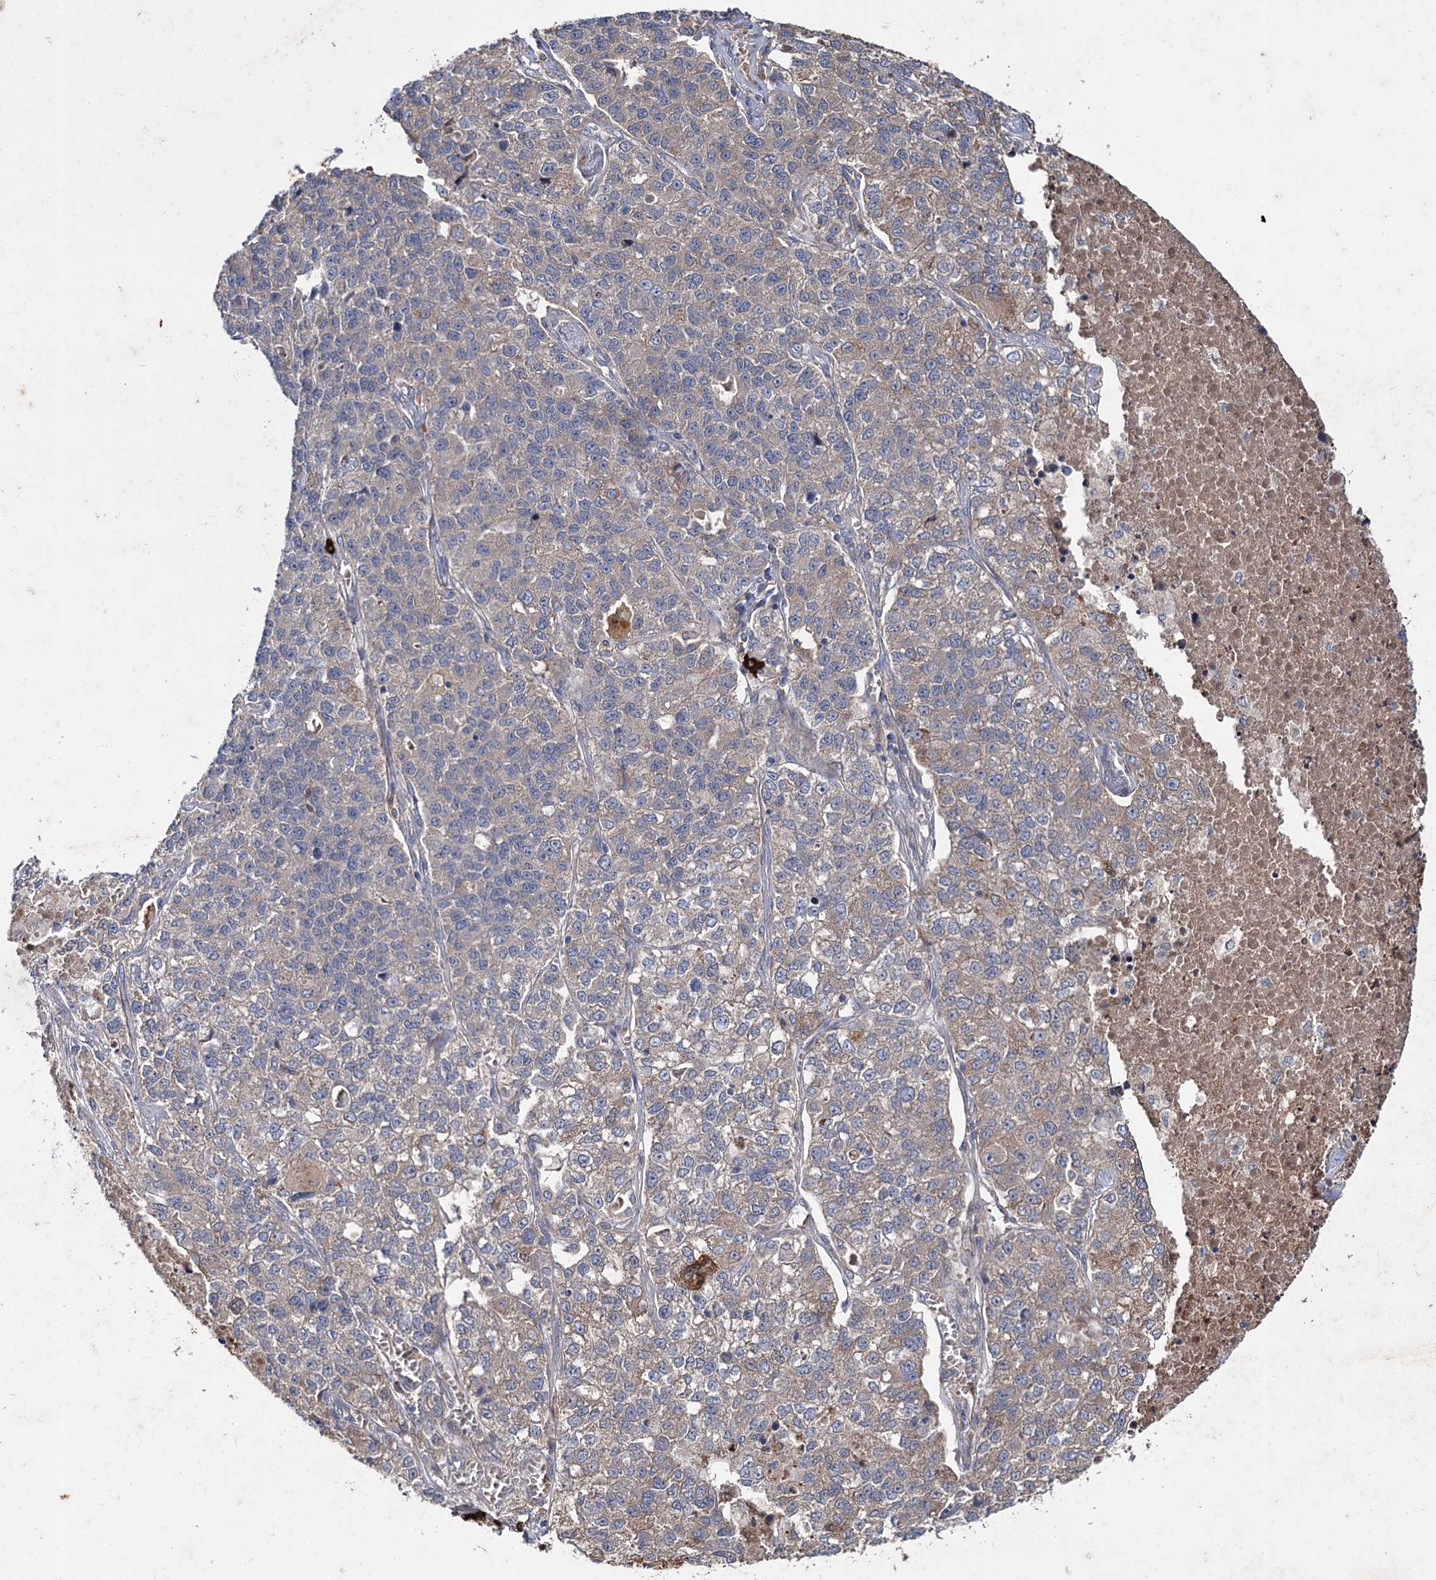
{"staining": {"intensity": "weak", "quantity": "25%-75%", "location": "cytoplasmic/membranous"}, "tissue": "lung cancer", "cell_type": "Tumor cells", "image_type": "cancer", "snomed": [{"axis": "morphology", "description": "Adenocarcinoma, NOS"}, {"axis": "topography", "description": "Lung"}], "caption": "Tumor cells reveal low levels of weak cytoplasmic/membranous expression in about 25%-75% of cells in adenocarcinoma (lung).", "gene": "PTPN3", "patient": {"sex": "male", "age": 49}}